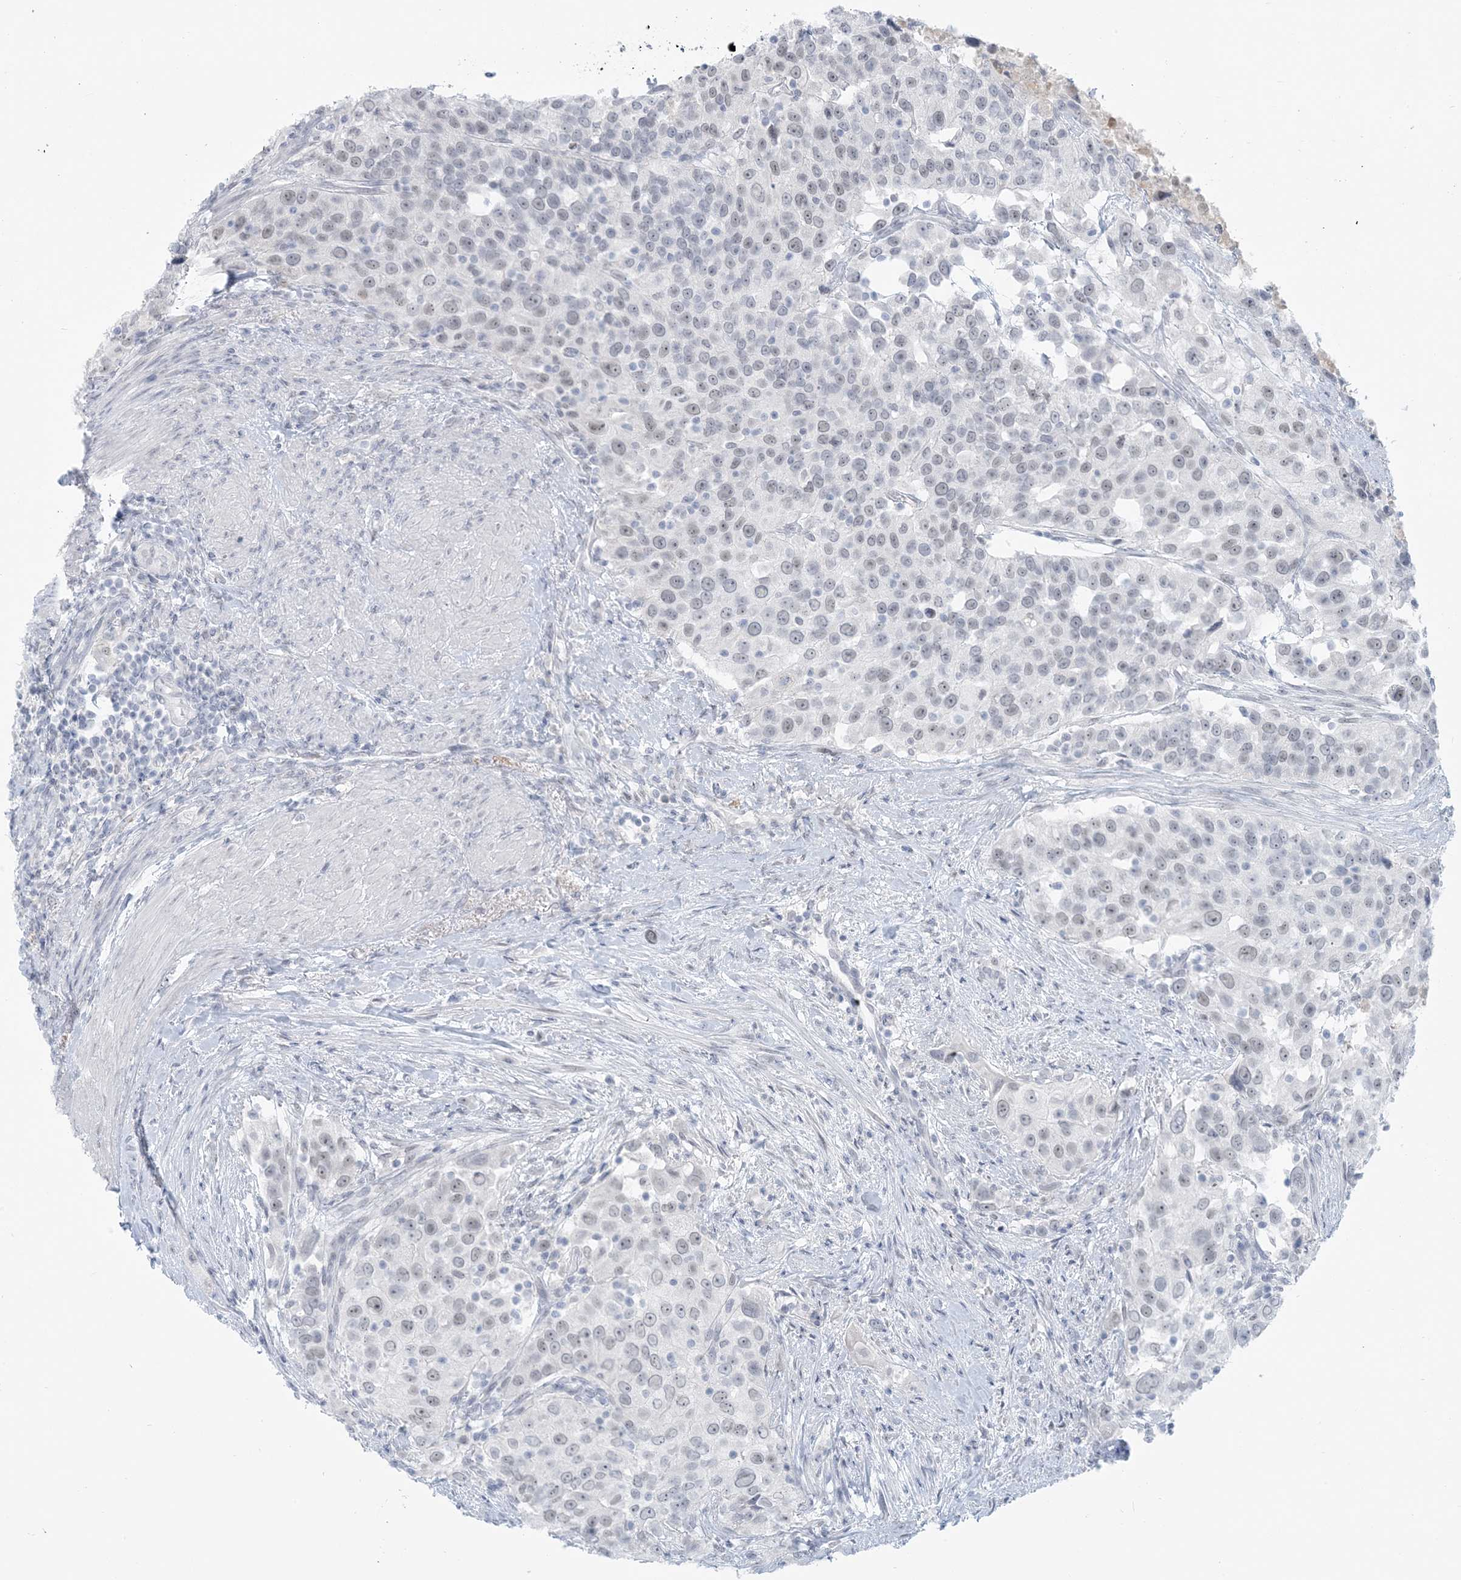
{"staining": {"intensity": "negative", "quantity": "none", "location": "none"}, "tissue": "urothelial cancer", "cell_type": "Tumor cells", "image_type": "cancer", "snomed": [{"axis": "morphology", "description": "Urothelial carcinoma, High grade"}, {"axis": "topography", "description": "Urinary bladder"}], "caption": "This is an IHC photomicrograph of high-grade urothelial carcinoma. There is no positivity in tumor cells.", "gene": "SCML1", "patient": {"sex": "female", "age": 80}}